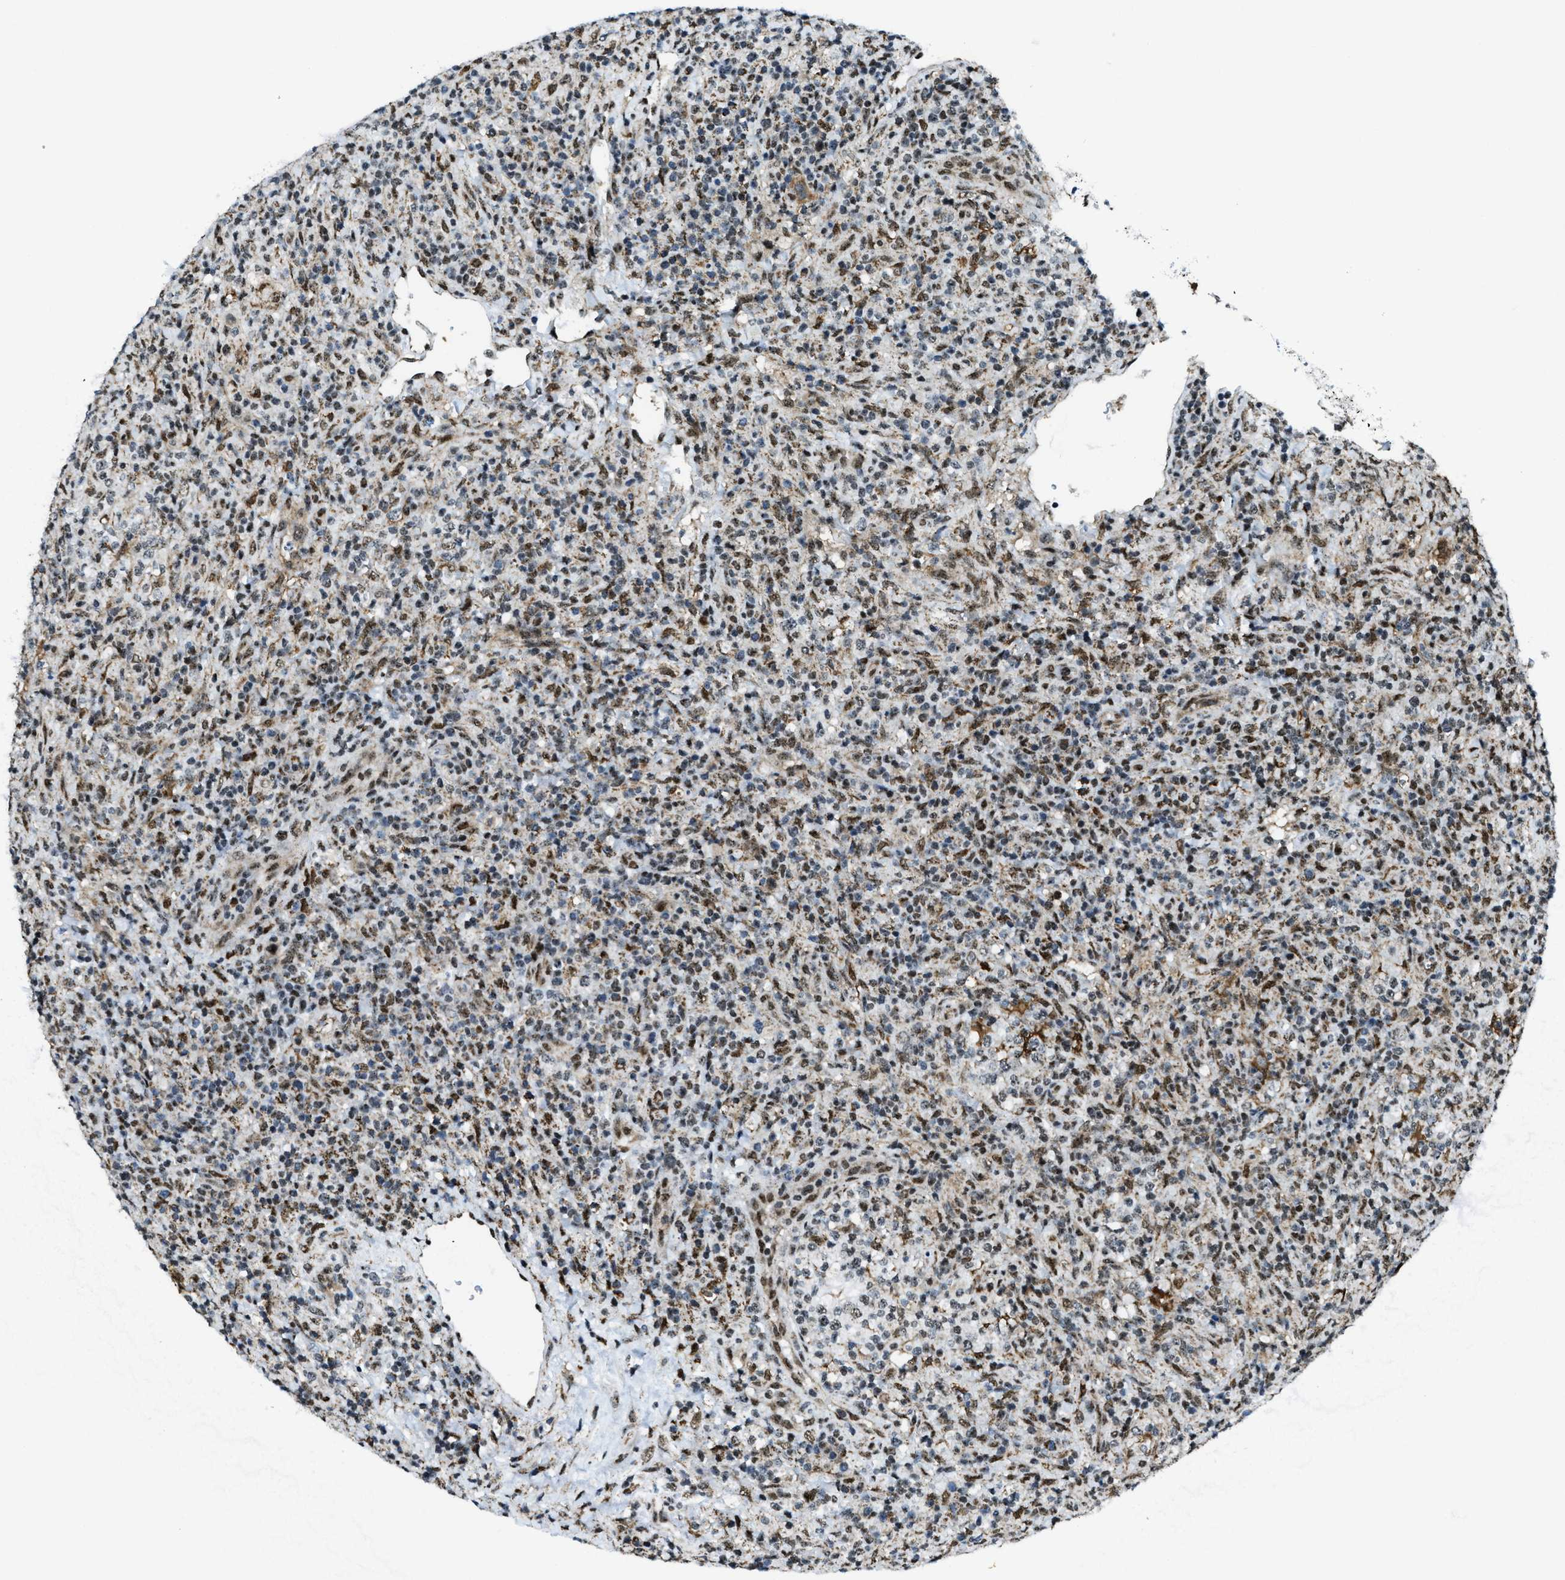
{"staining": {"intensity": "moderate", "quantity": "25%-75%", "location": "cytoplasmic/membranous,nuclear"}, "tissue": "lymphoma", "cell_type": "Tumor cells", "image_type": "cancer", "snomed": [{"axis": "morphology", "description": "Malignant lymphoma, non-Hodgkin's type, High grade"}, {"axis": "topography", "description": "Lymph node"}], "caption": "A medium amount of moderate cytoplasmic/membranous and nuclear staining is seen in approximately 25%-75% of tumor cells in malignant lymphoma, non-Hodgkin's type (high-grade) tissue.", "gene": "SP100", "patient": {"sex": "female", "age": 76}}